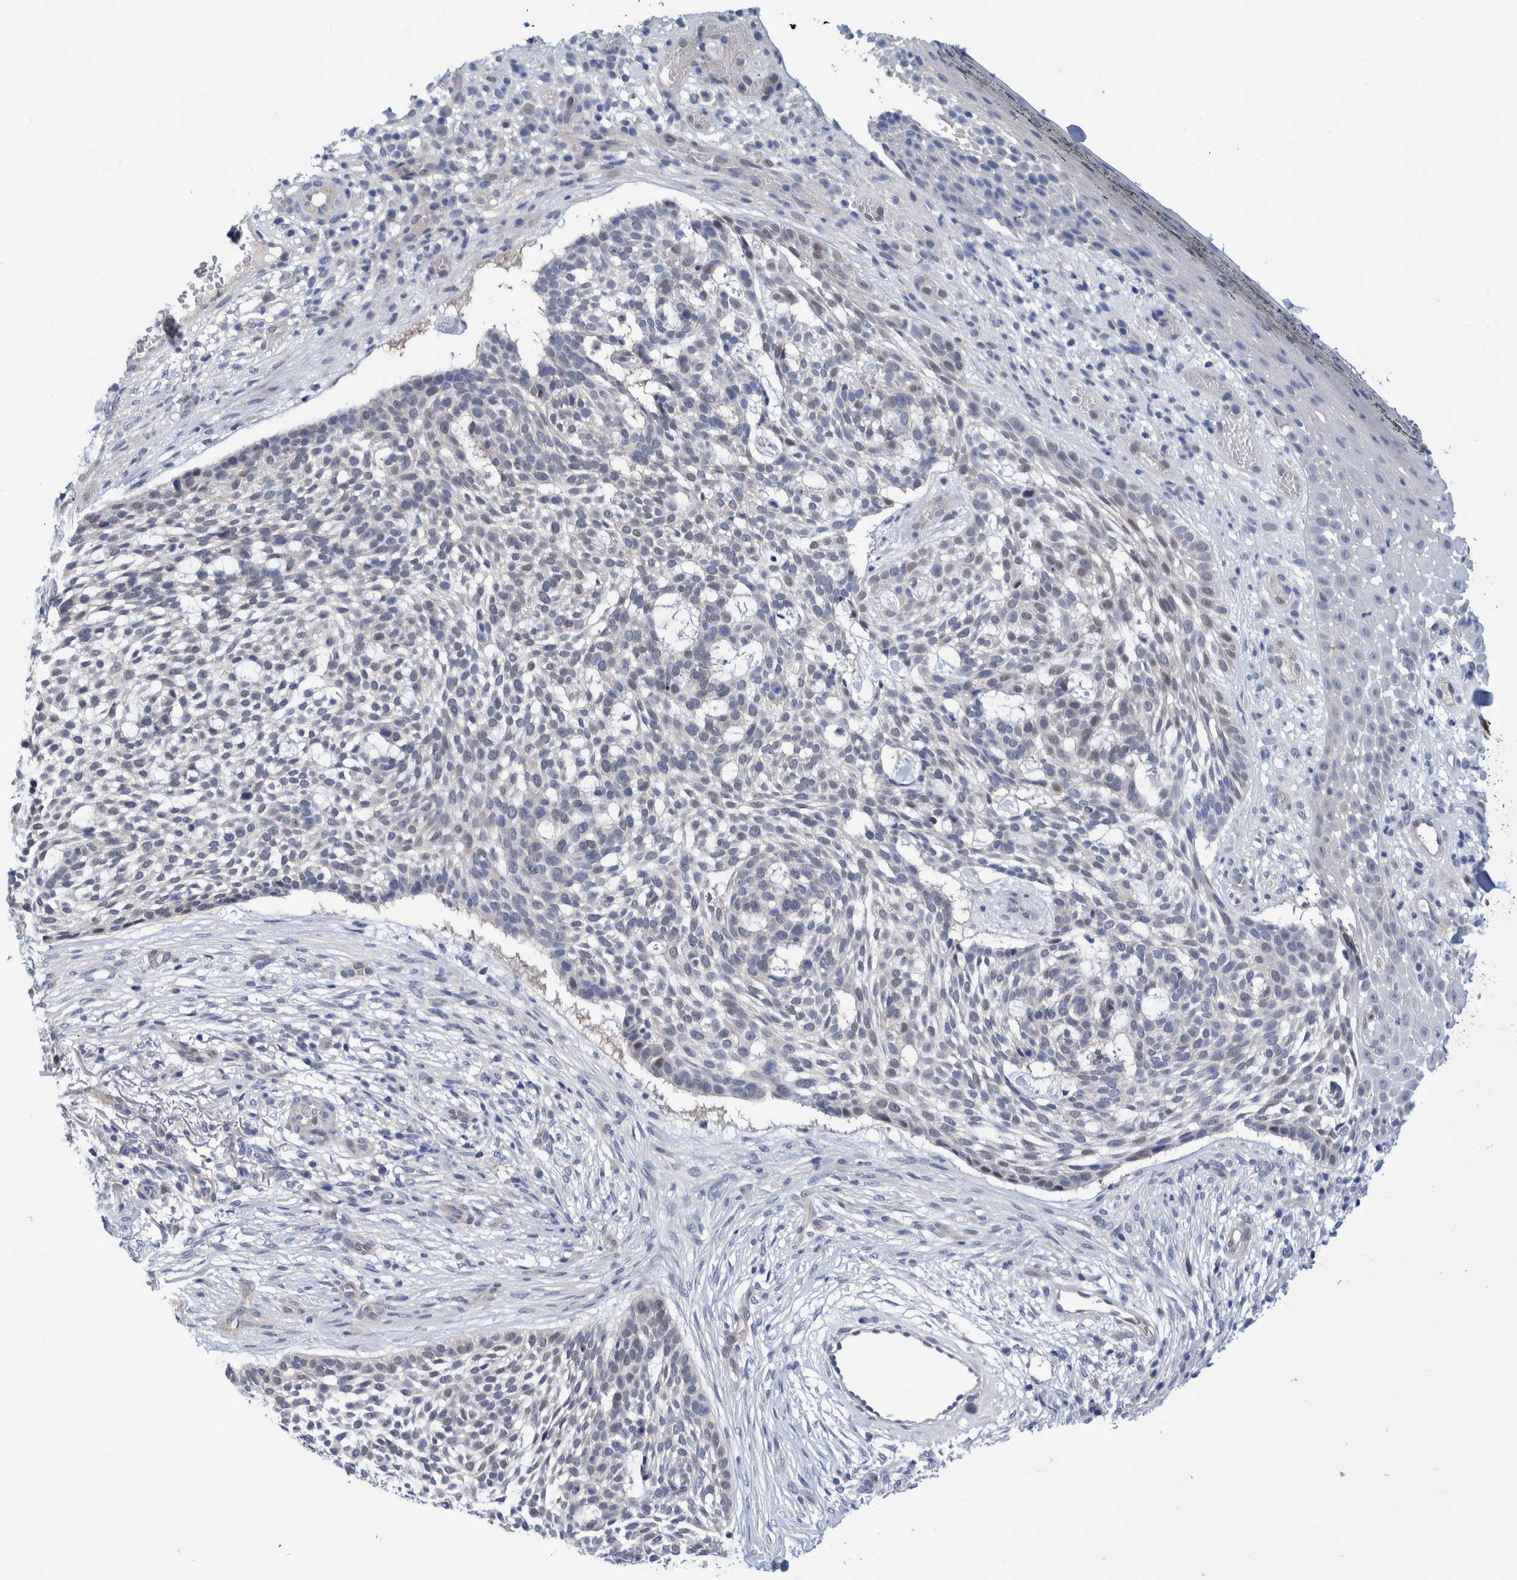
{"staining": {"intensity": "weak", "quantity": "<25%", "location": "nuclear"}, "tissue": "skin cancer", "cell_type": "Tumor cells", "image_type": "cancer", "snomed": [{"axis": "morphology", "description": "Basal cell carcinoma"}, {"axis": "topography", "description": "Skin"}], "caption": "Immunohistochemistry image of skin cancer stained for a protein (brown), which reveals no staining in tumor cells.", "gene": "PFAS", "patient": {"sex": "female", "age": 64}}